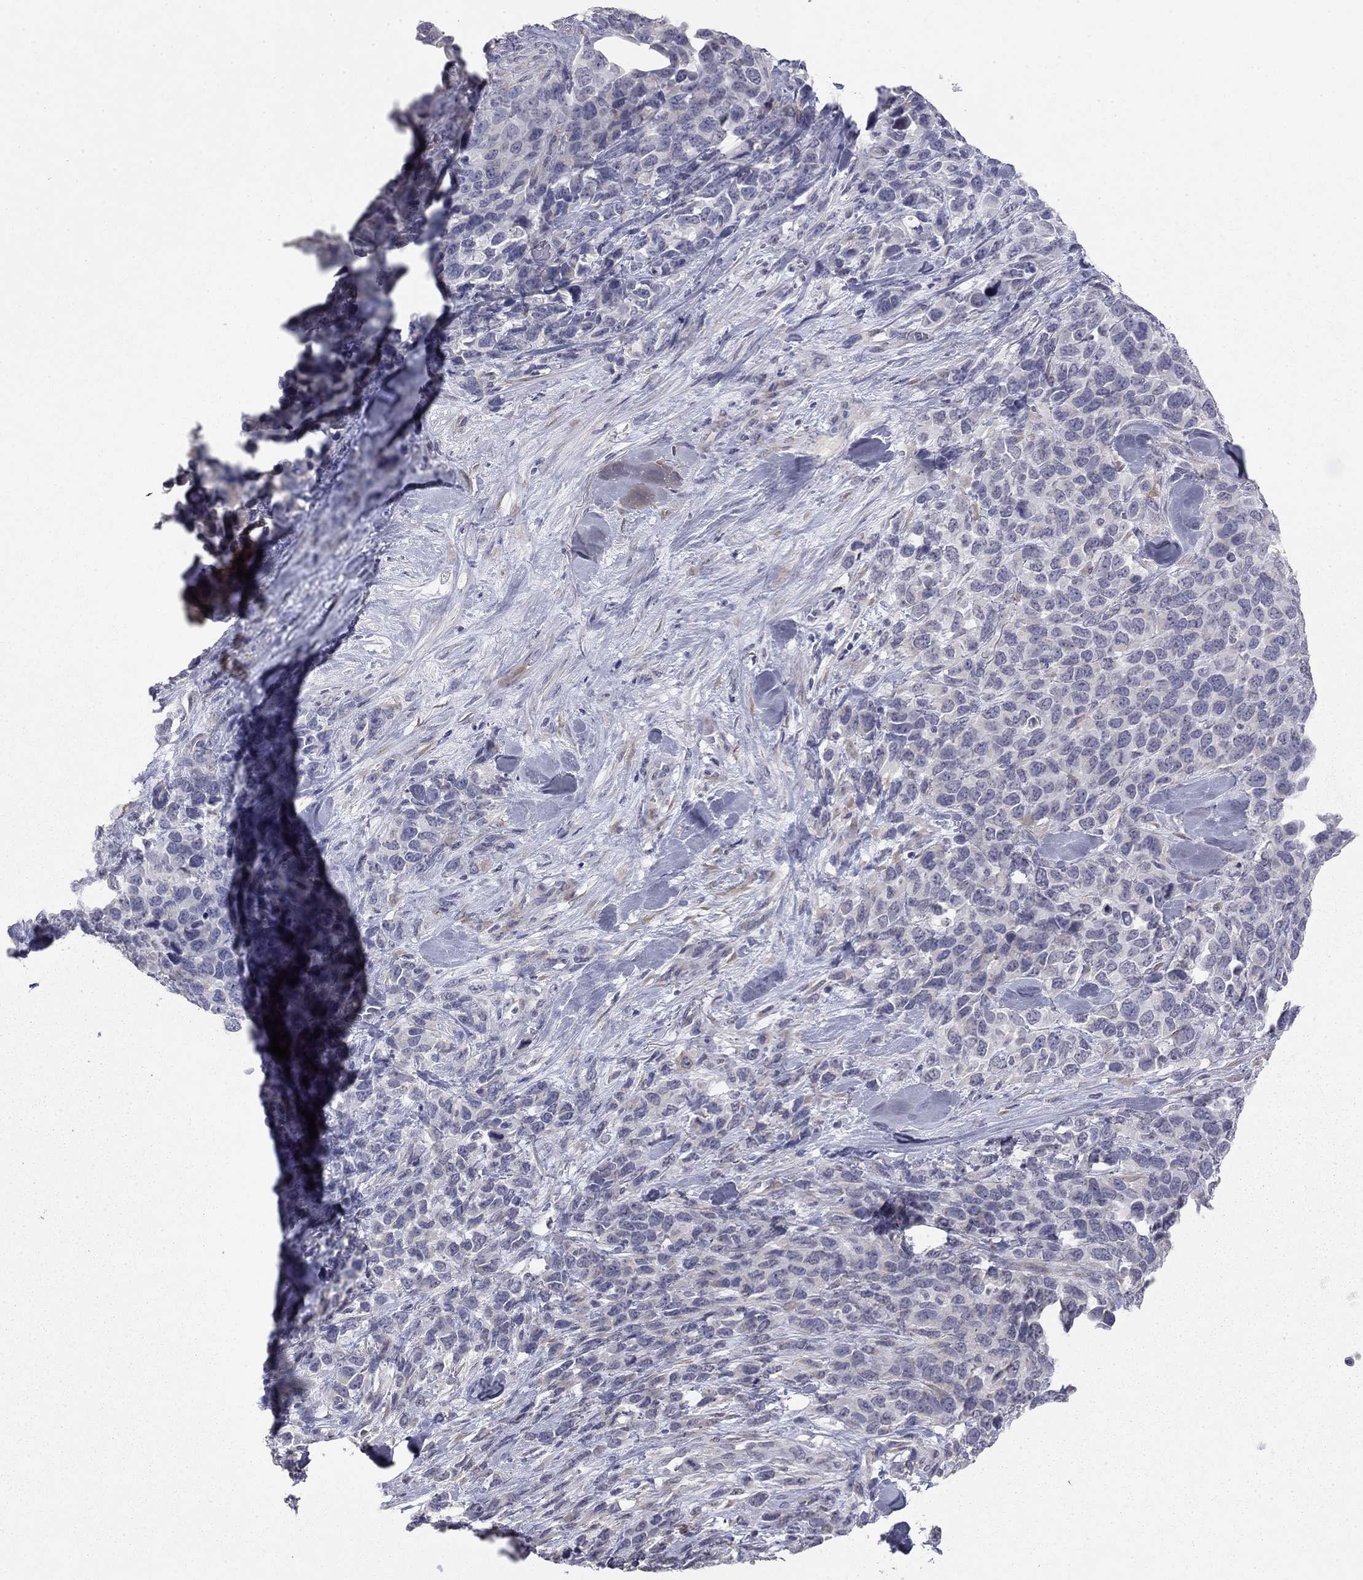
{"staining": {"intensity": "negative", "quantity": "none", "location": "none"}, "tissue": "melanoma", "cell_type": "Tumor cells", "image_type": "cancer", "snomed": [{"axis": "morphology", "description": "Malignant melanoma, Metastatic site"}, {"axis": "topography", "description": "Skin"}], "caption": "Malignant melanoma (metastatic site) was stained to show a protein in brown. There is no significant positivity in tumor cells.", "gene": "PRRT2", "patient": {"sex": "male", "age": 84}}